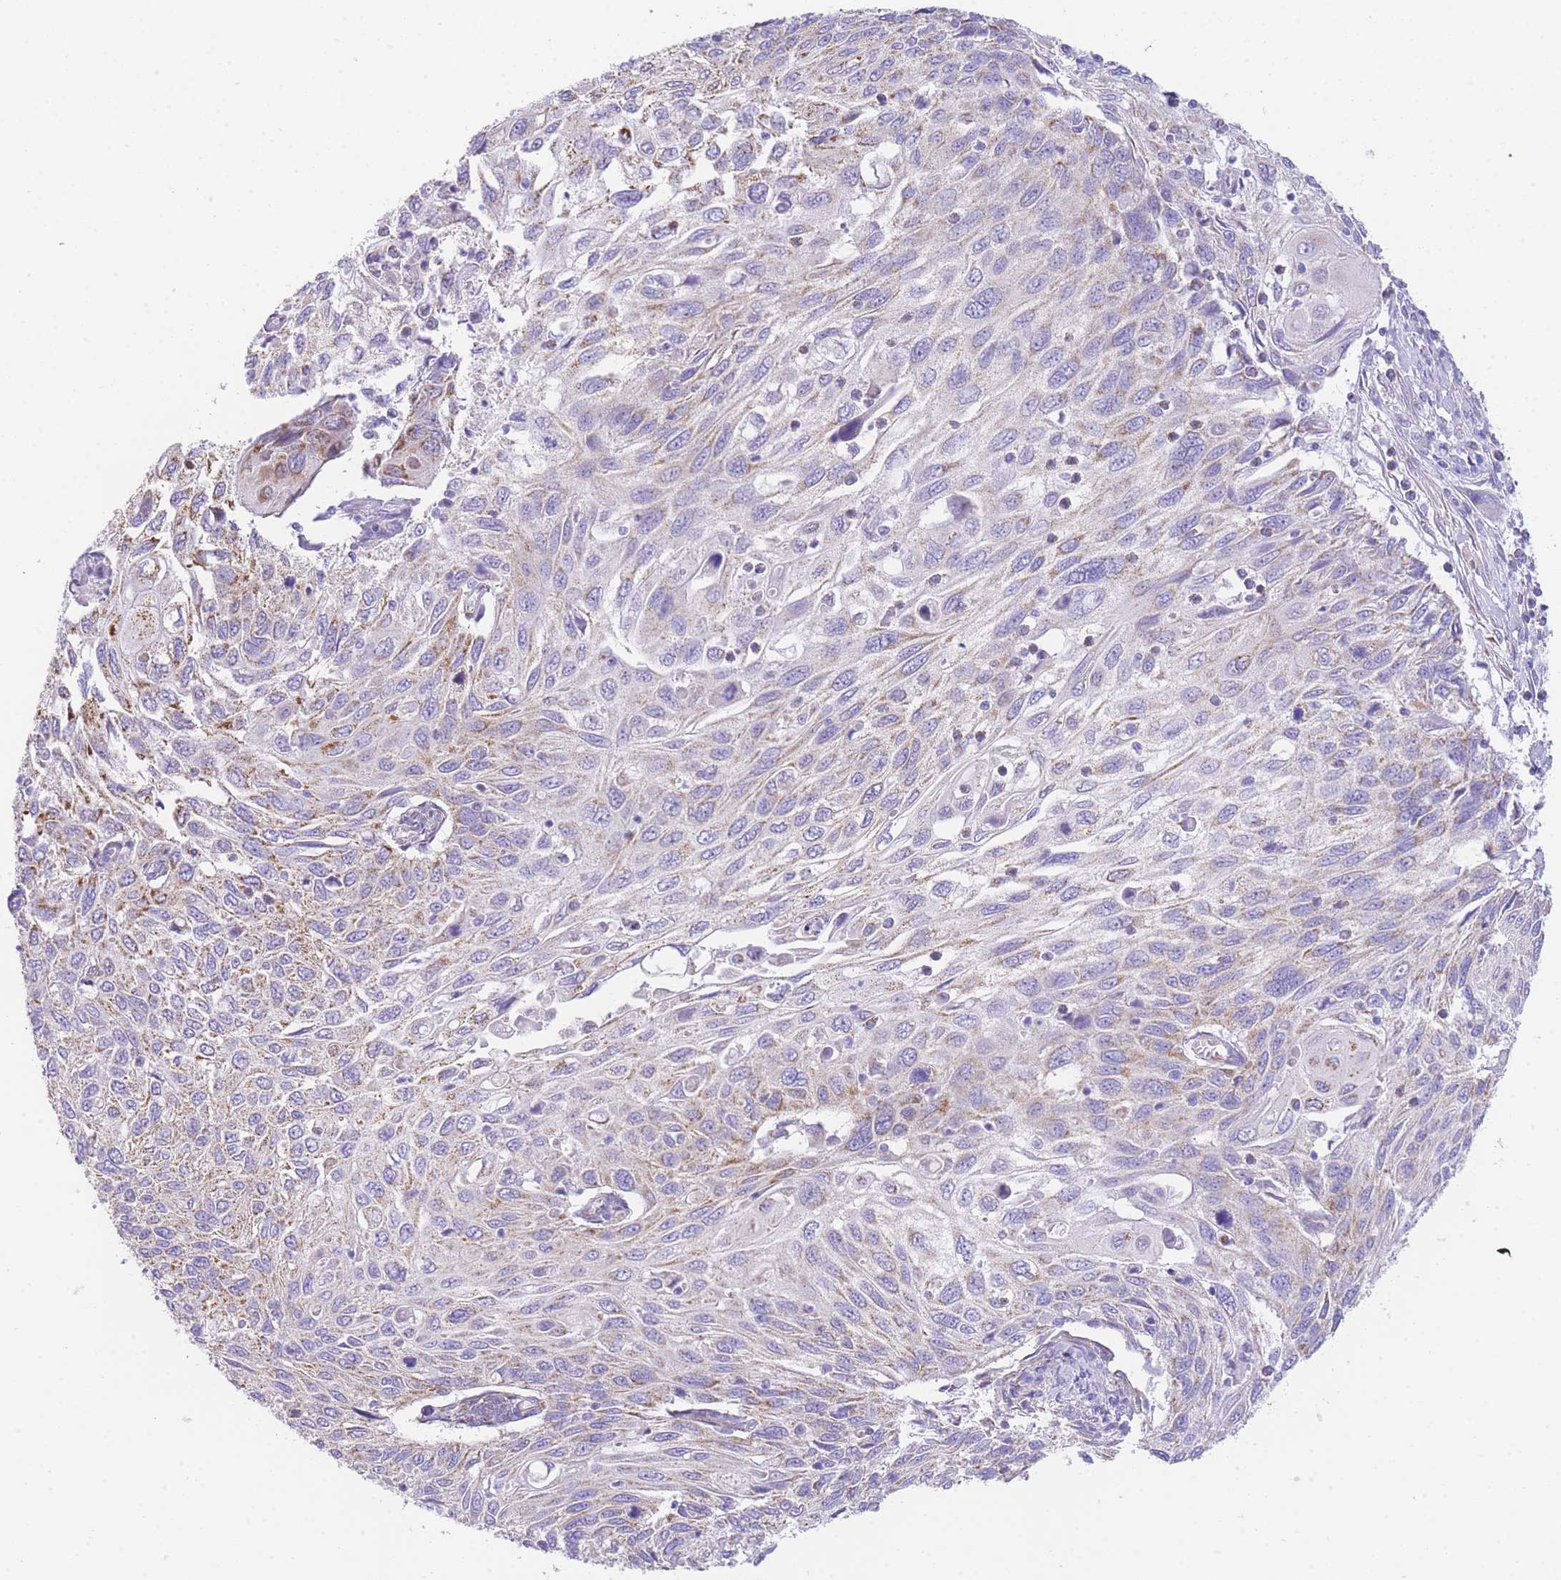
{"staining": {"intensity": "moderate", "quantity": "<25%", "location": "cytoplasmic/membranous"}, "tissue": "cervical cancer", "cell_type": "Tumor cells", "image_type": "cancer", "snomed": [{"axis": "morphology", "description": "Squamous cell carcinoma, NOS"}, {"axis": "topography", "description": "Cervix"}], "caption": "The immunohistochemical stain highlights moderate cytoplasmic/membranous positivity in tumor cells of cervical squamous cell carcinoma tissue.", "gene": "ACSM4", "patient": {"sex": "female", "age": 70}}